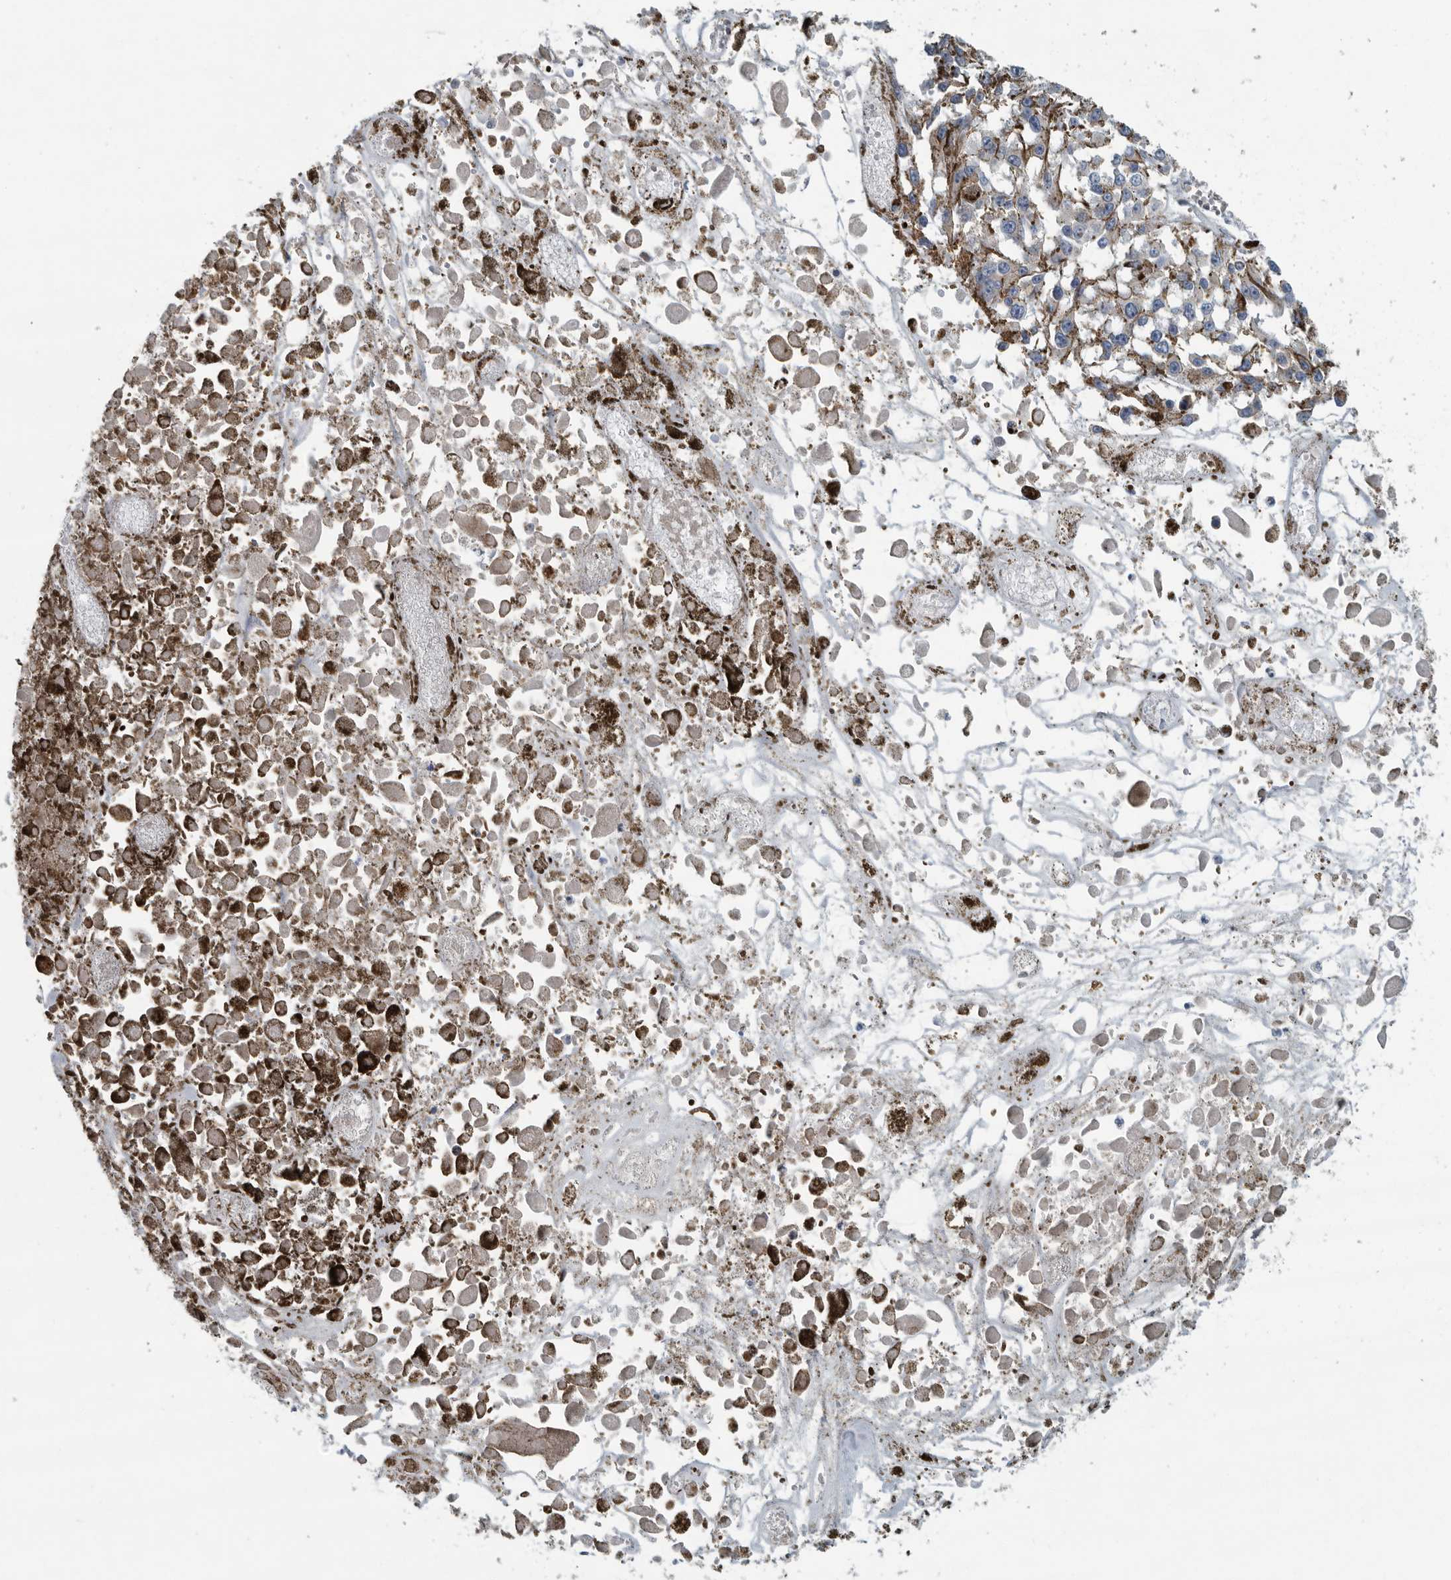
{"staining": {"intensity": "negative", "quantity": "none", "location": "none"}, "tissue": "melanoma", "cell_type": "Tumor cells", "image_type": "cancer", "snomed": [{"axis": "morphology", "description": "Malignant melanoma, Metastatic site"}, {"axis": "topography", "description": "Lymph node"}], "caption": "Immunohistochemical staining of human malignant melanoma (metastatic site) shows no significant positivity in tumor cells.", "gene": "MPP3", "patient": {"sex": "male", "age": 59}}